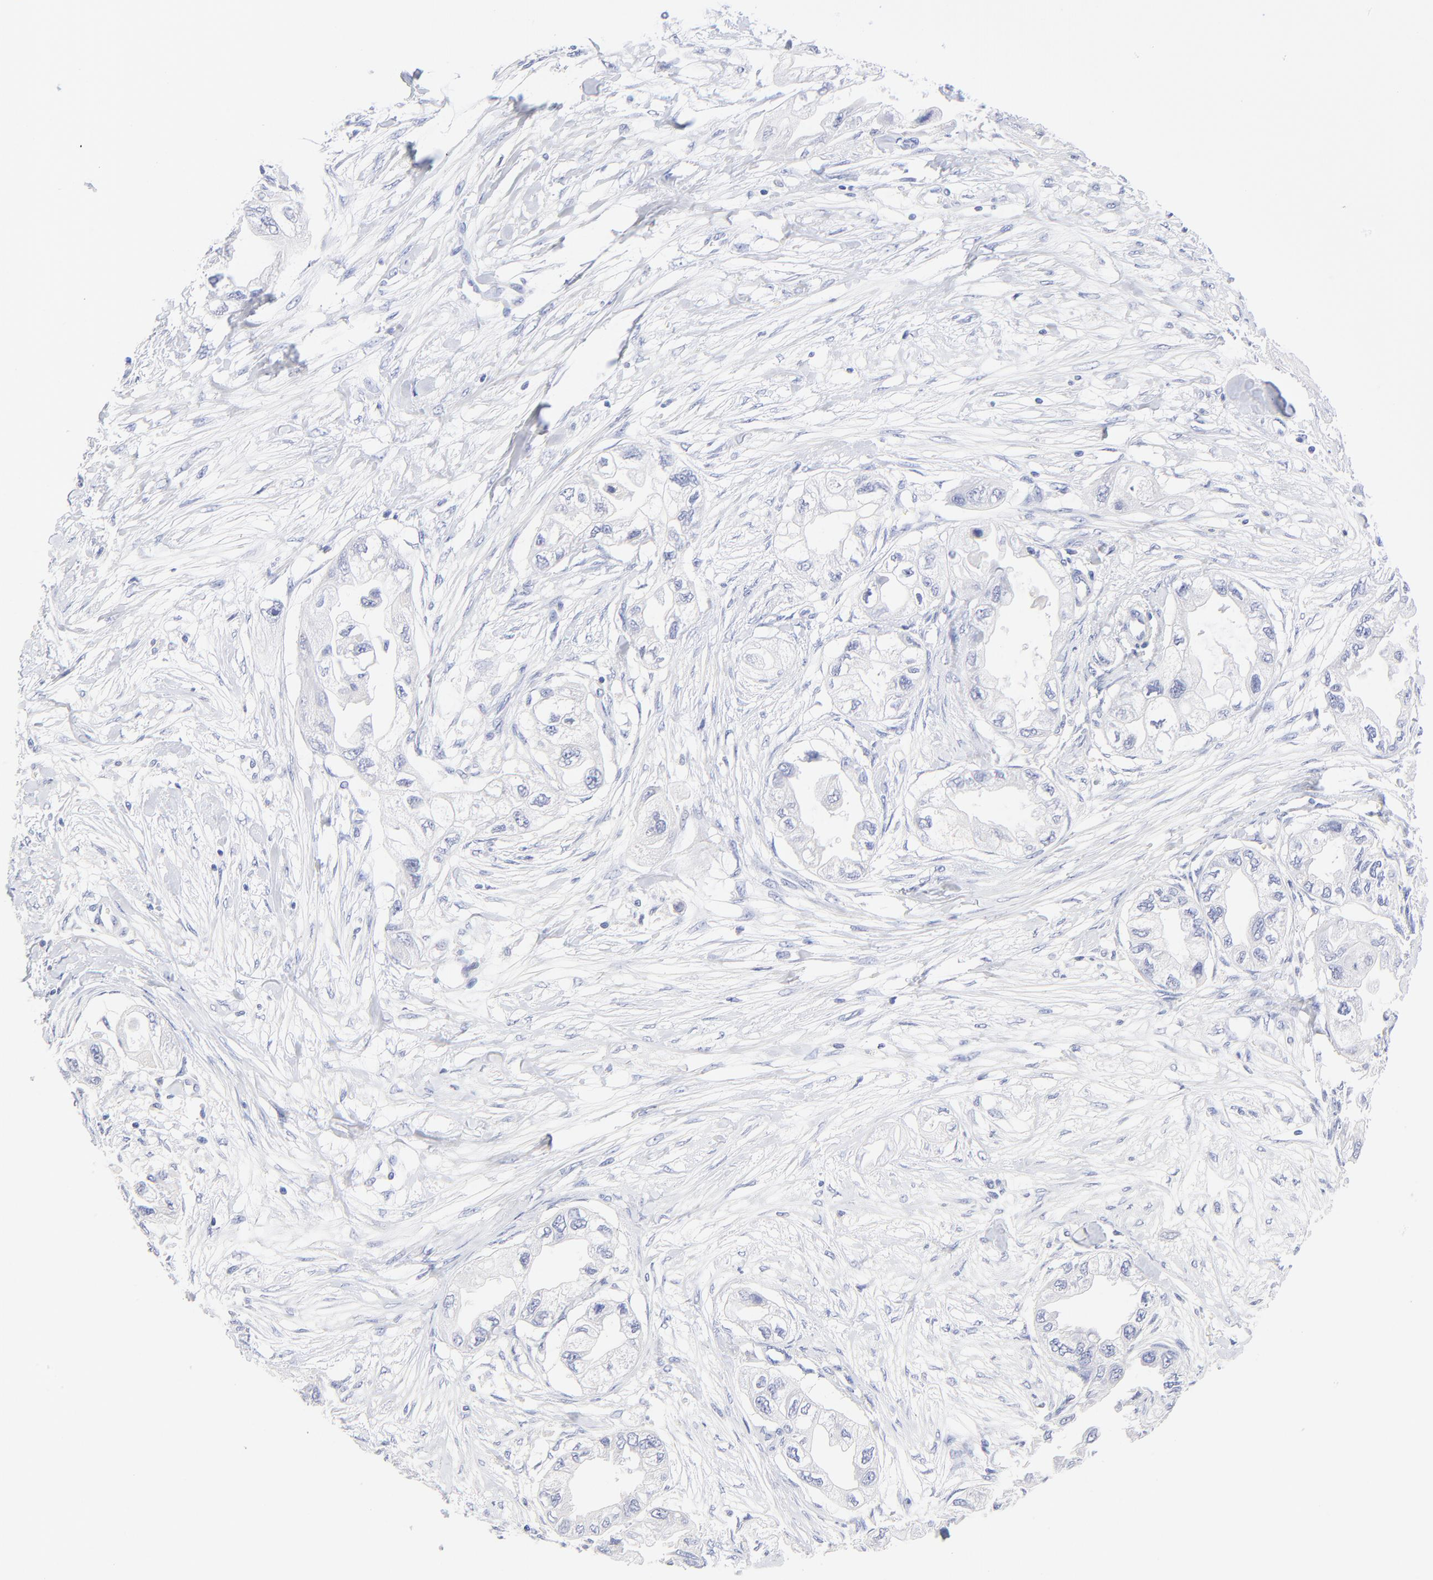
{"staining": {"intensity": "negative", "quantity": "none", "location": "none"}, "tissue": "endometrial cancer", "cell_type": "Tumor cells", "image_type": "cancer", "snomed": [{"axis": "morphology", "description": "Adenocarcinoma, NOS"}, {"axis": "topography", "description": "Endometrium"}], "caption": "Image shows no significant protein positivity in tumor cells of adenocarcinoma (endometrial).", "gene": "SULT4A1", "patient": {"sex": "female", "age": 67}}